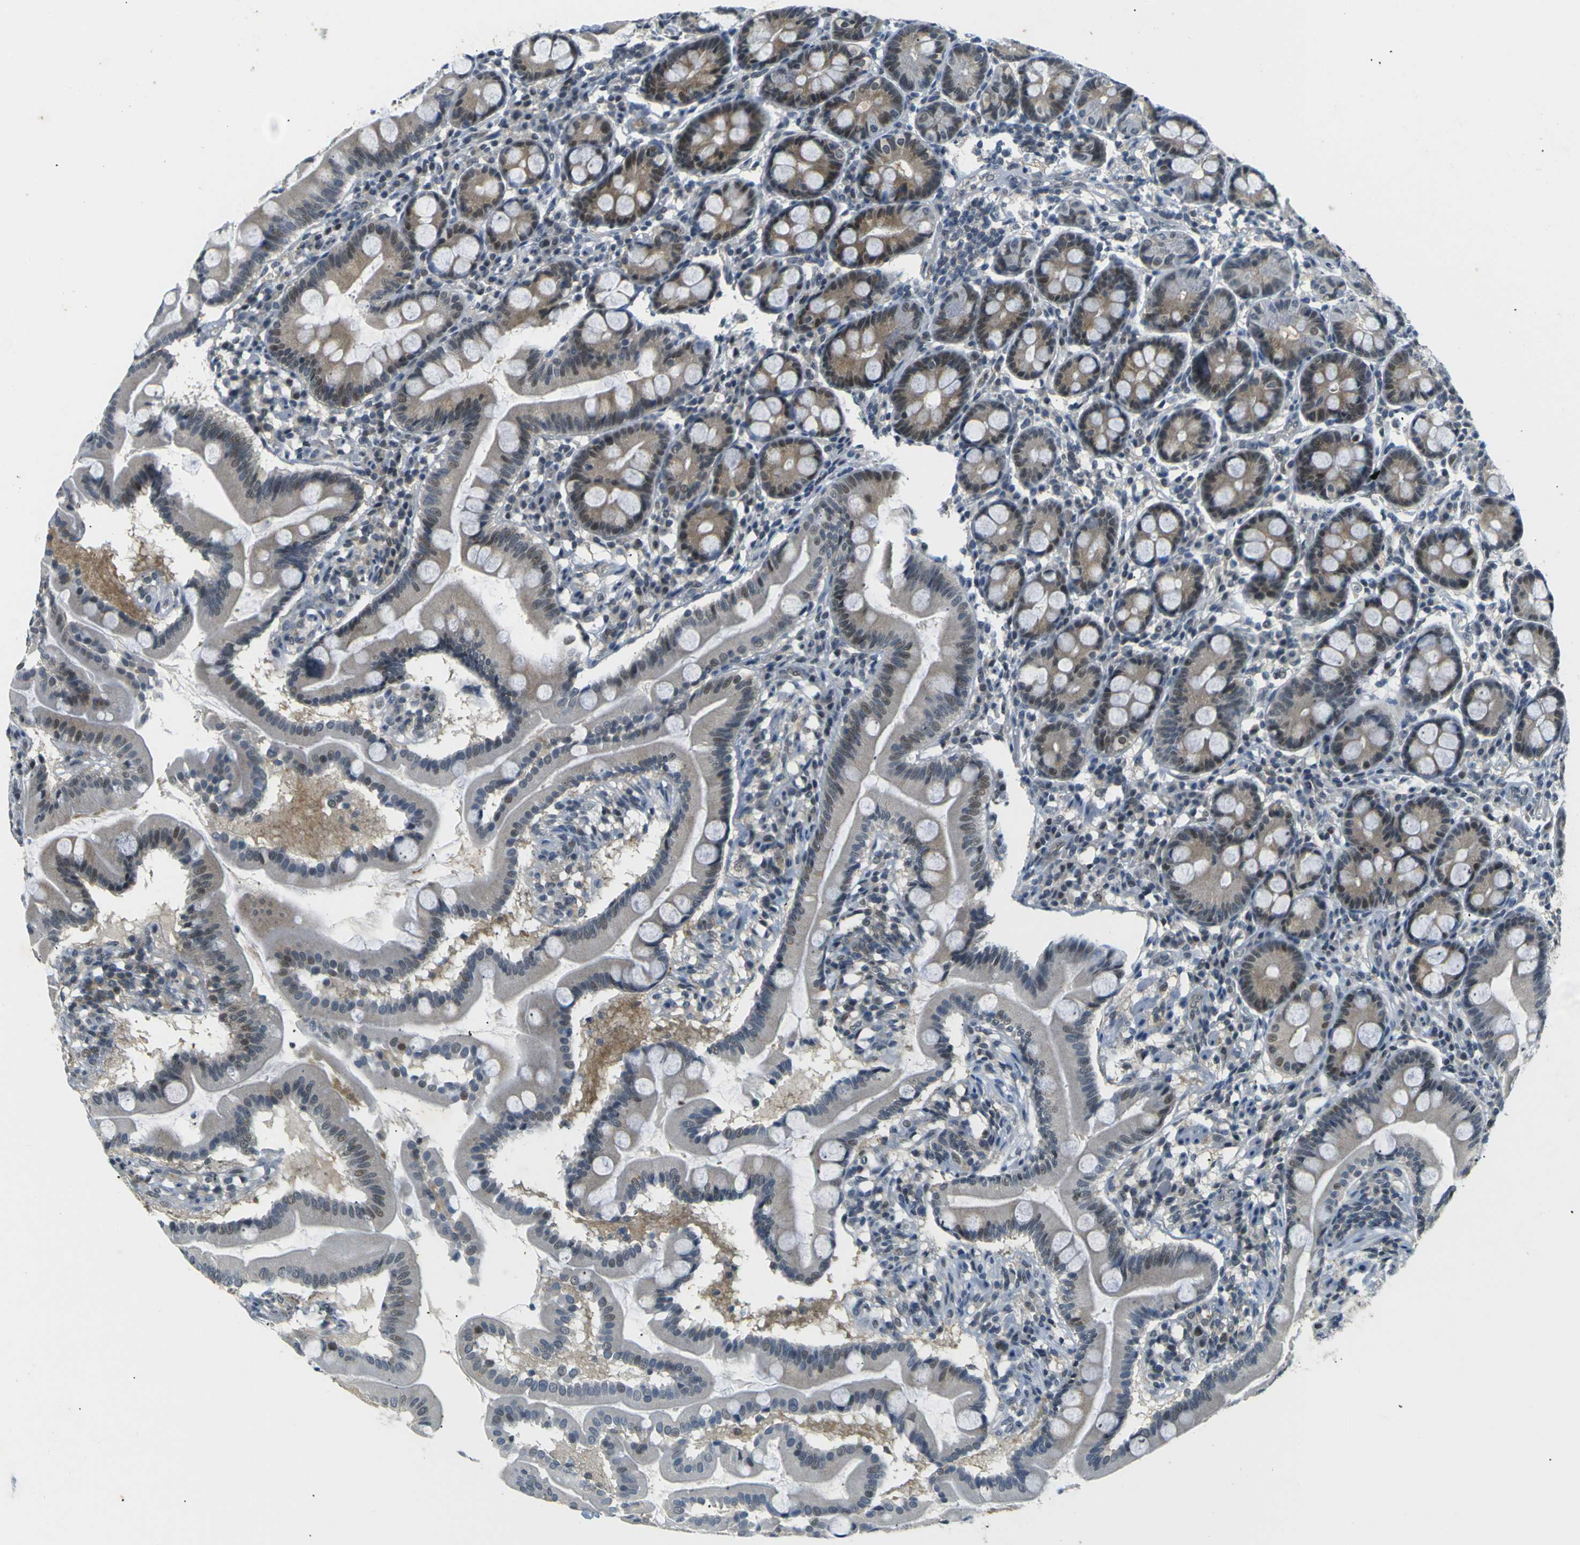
{"staining": {"intensity": "moderate", "quantity": "25%-75%", "location": "cytoplasmic/membranous,nuclear"}, "tissue": "duodenum", "cell_type": "Glandular cells", "image_type": "normal", "snomed": [{"axis": "morphology", "description": "Normal tissue, NOS"}, {"axis": "topography", "description": "Duodenum"}], "caption": "Protein staining shows moderate cytoplasmic/membranous,nuclear positivity in approximately 25%-75% of glandular cells in normal duodenum.", "gene": "SKP1", "patient": {"sex": "male", "age": 50}}